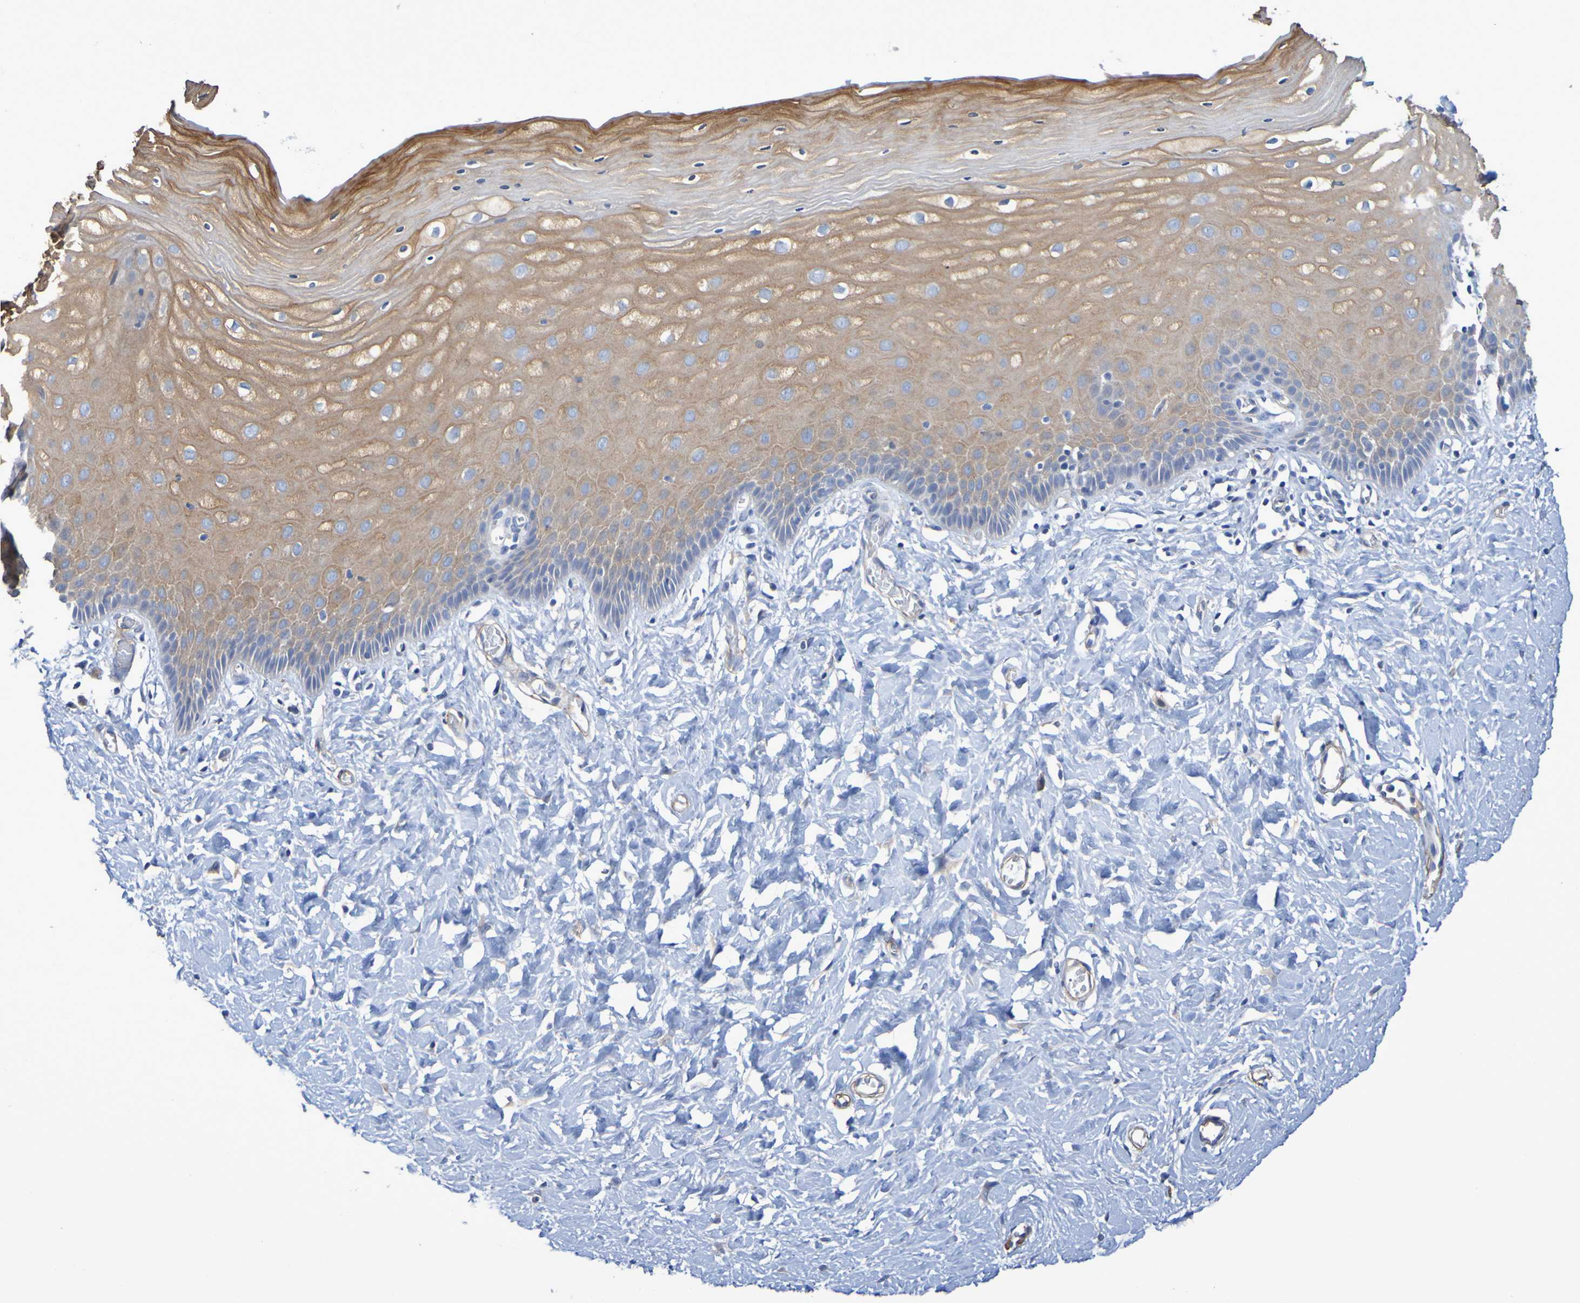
{"staining": {"intensity": "negative", "quantity": "none", "location": "none"}, "tissue": "cervix", "cell_type": "Glandular cells", "image_type": "normal", "snomed": [{"axis": "morphology", "description": "Normal tissue, NOS"}, {"axis": "topography", "description": "Cervix"}], "caption": "High magnification brightfield microscopy of normal cervix stained with DAB (3,3'-diaminobenzidine) (brown) and counterstained with hematoxylin (blue): glandular cells show no significant staining.", "gene": "SRPRB", "patient": {"sex": "female", "age": 55}}